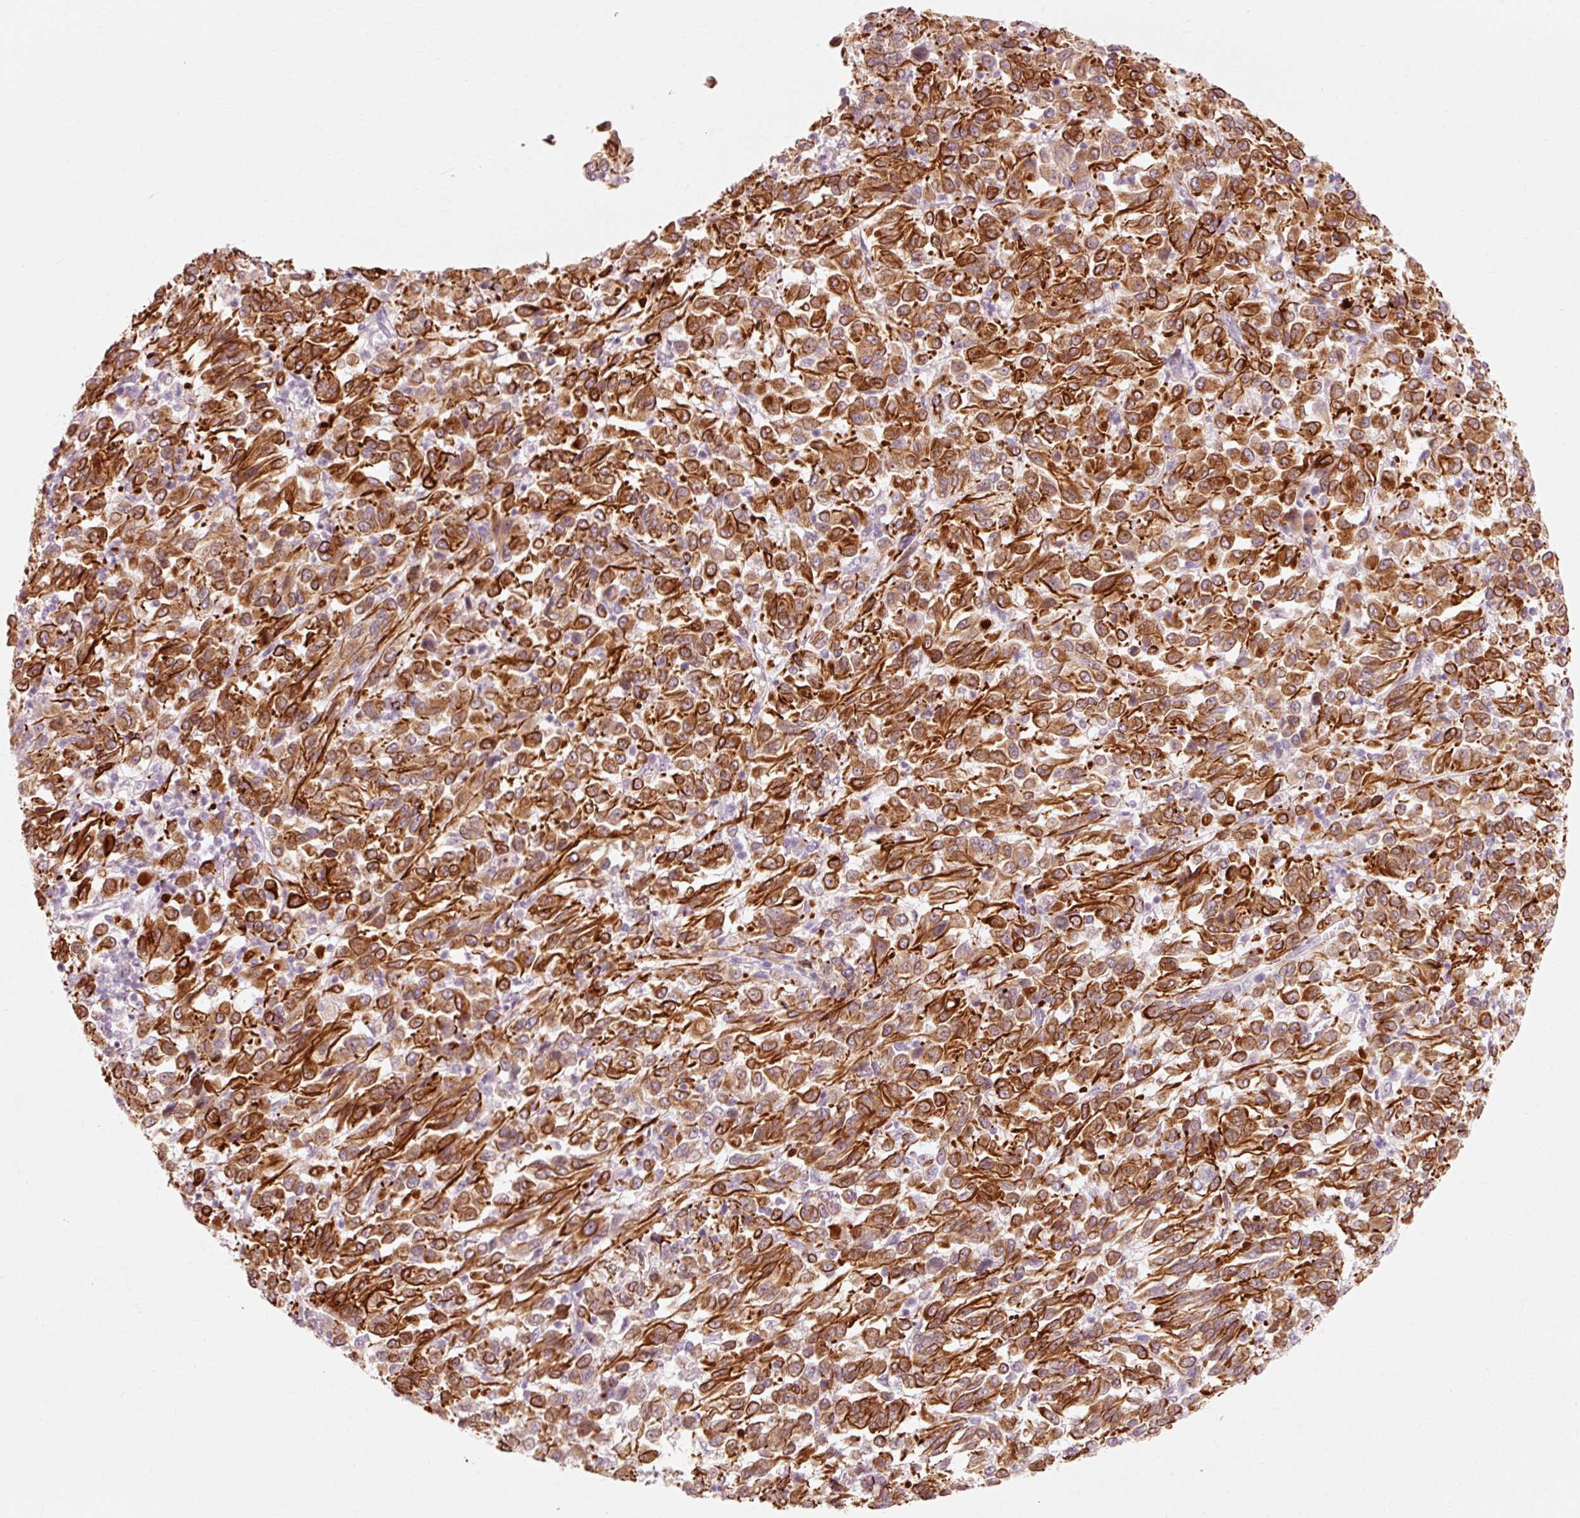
{"staining": {"intensity": "strong", "quantity": ">75%", "location": "cytoplasmic/membranous"}, "tissue": "melanoma", "cell_type": "Tumor cells", "image_type": "cancer", "snomed": [{"axis": "morphology", "description": "Malignant melanoma, Metastatic site"}, {"axis": "topography", "description": "Lung"}], "caption": "Human melanoma stained with a brown dye reveals strong cytoplasmic/membranous positive expression in about >75% of tumor cells.", "gene": "TRIM73", "patient": {"sex": "male", "age": 64}}